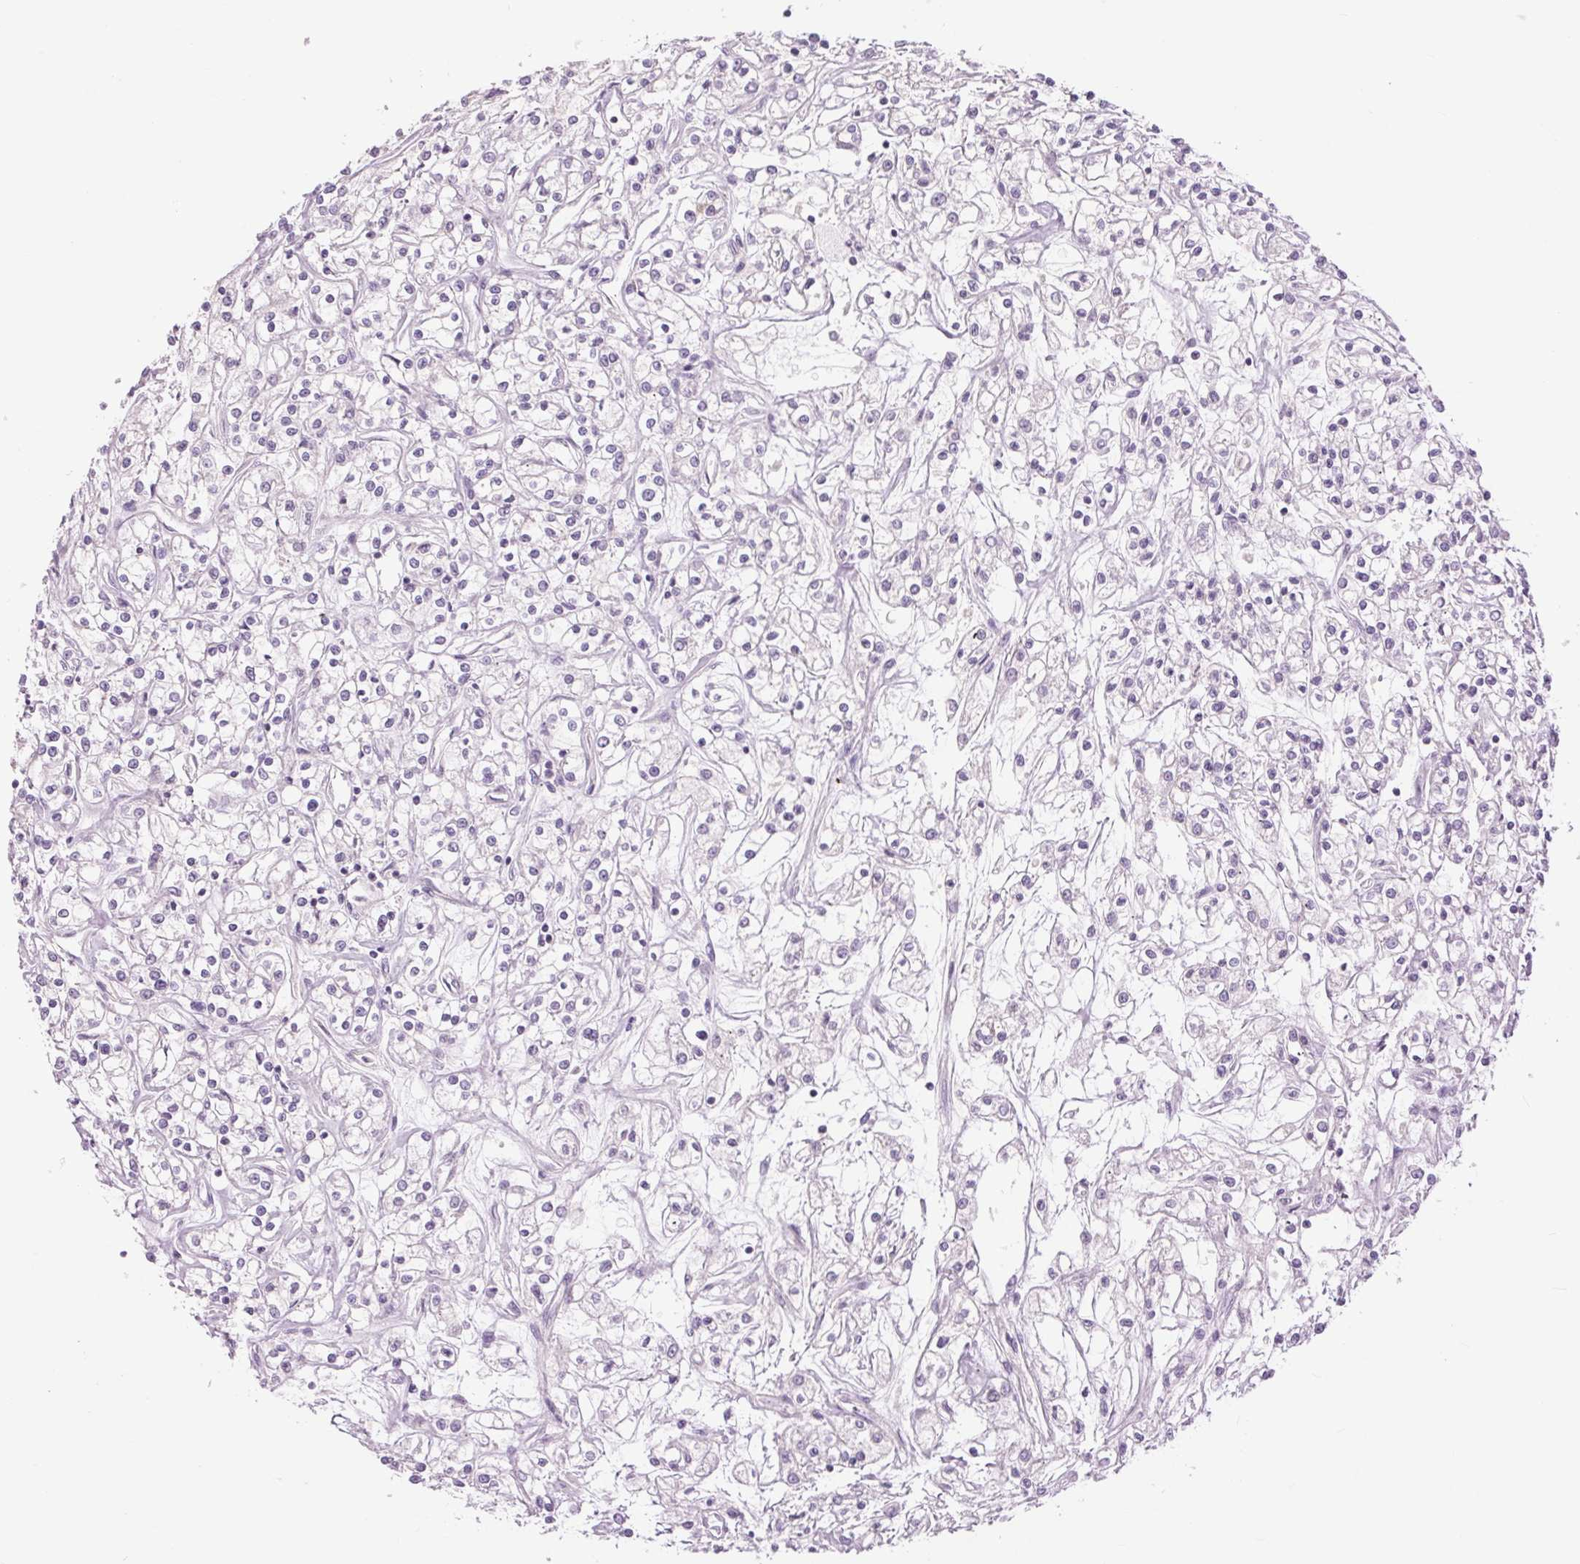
{"staining": {"intensity": "negative", "quantity": "none", "location": "none"}, "tissue": "renal cancer", "cell_type": "Tumor cells", "image_type": "cancer", "snomed": [{"axis": "morphology", "description": "Adenocarcinoma, NOS"}, {"axis": "topography", "description": "Kidney"}], "caption": "DAB immunohistochemical staining of adenocarcinoma (renal) displays no significant staining in tumor cells.", "gene": "CTNNA3", "patient": {"sex": "female", "age": 59}}